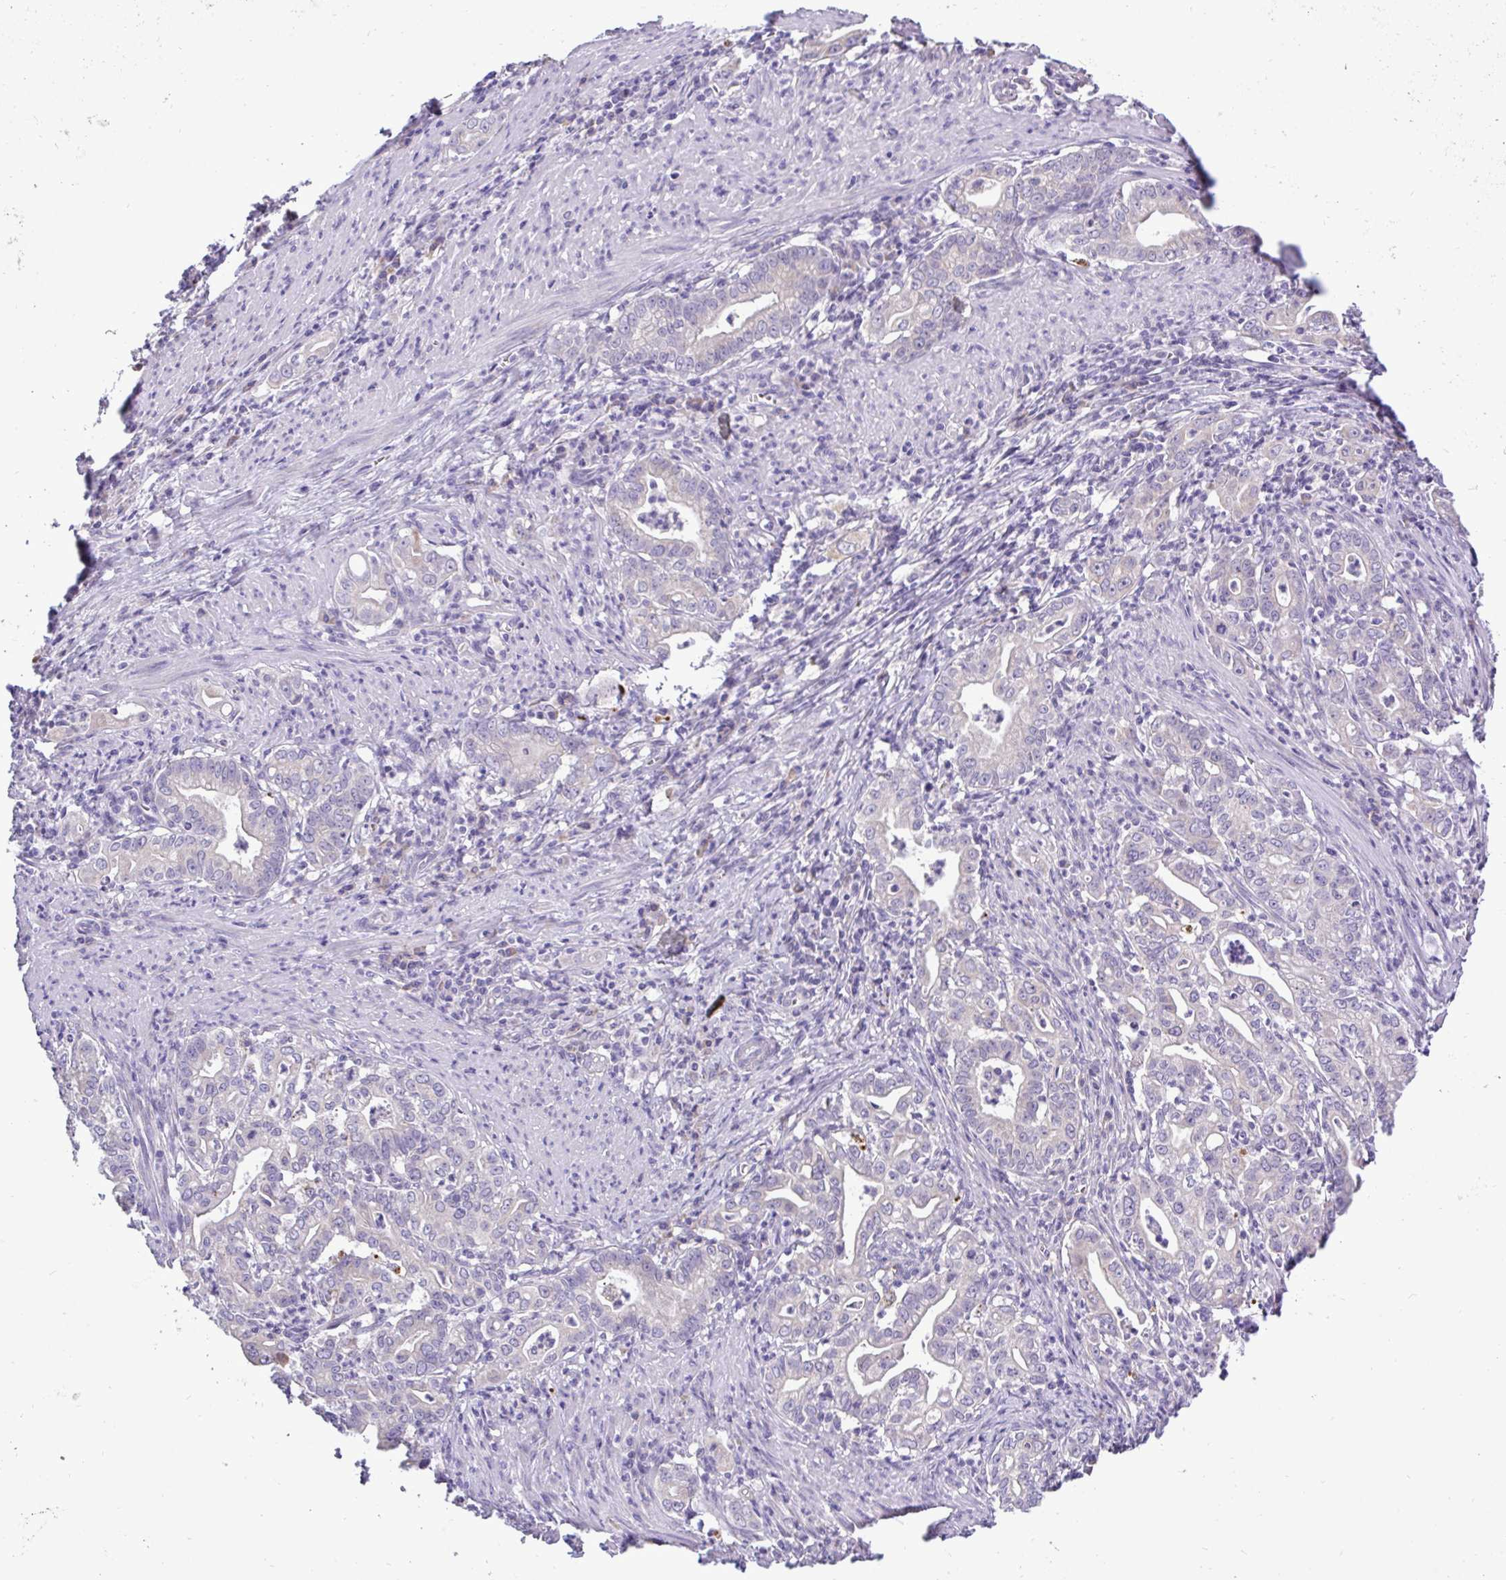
{"staining": {"intensity": "weak", "quantity": "<25%", "location": "cytoplasmic/membranous"}, "tissue": "stomach cancer", "cell_type": "Tumor cells", "image_type": "cancer", "snomed": [{"axis": "morphology", "description": "Adenocarcinoma, NOS"}, {"axis": "topography", "description": "Stomach, upper"}], "caption": "IHC histopathology image of neoplastic tissue: human stomach cancer (adenocarcinoma) stained with DAB (3,3'-diaminobenzidine) exhibits no significant protein expression in tumor cells.", "gene": "ST8SIA2", "patient": {"sex": "female", "age": 79}}